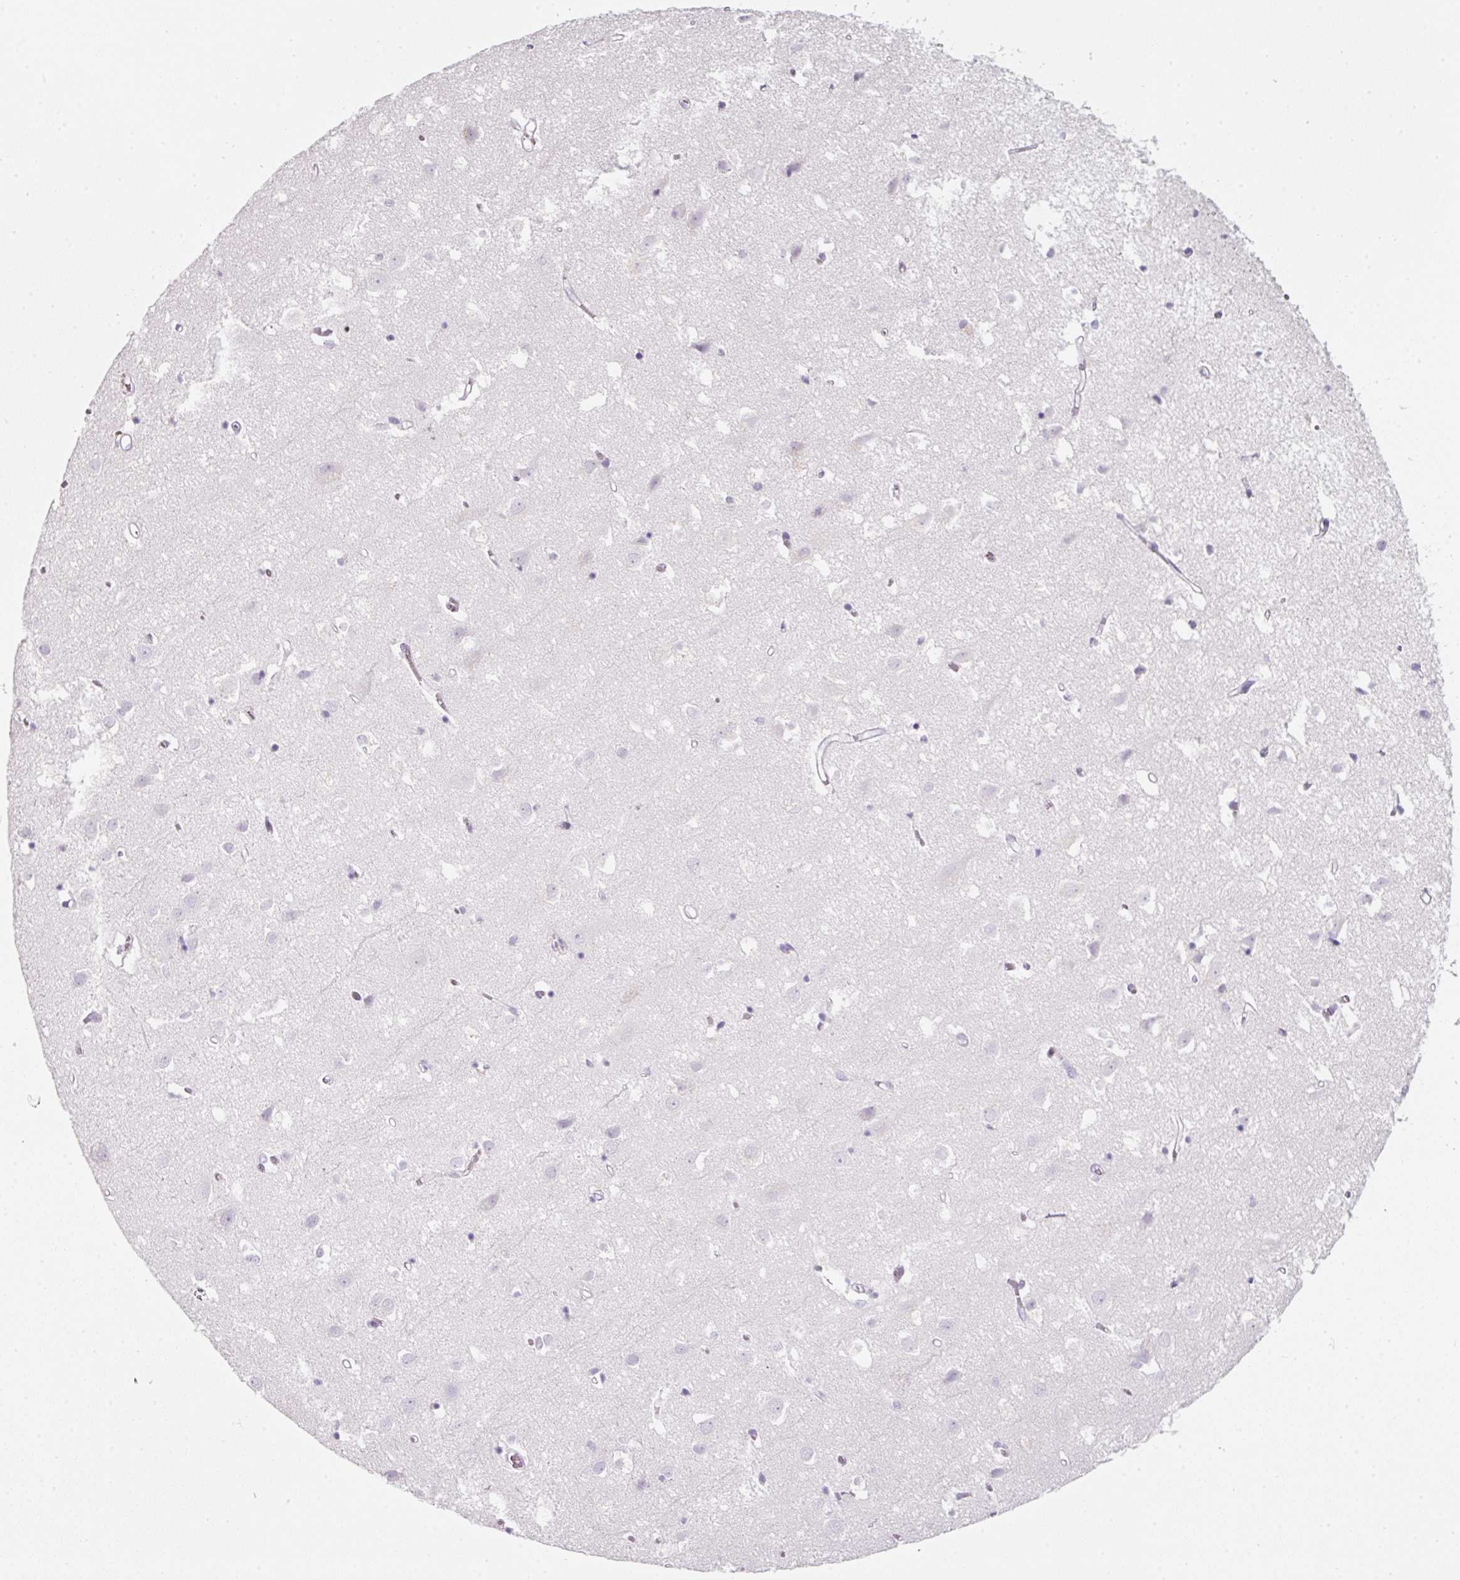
{"staining": {"intensity": "negative", "quantity": "none", "location": "none"}, "tissue": "cerebral cortex", "cell_type": "Endothelial cells", "image_type": "normal", "snomed": [{"axis": "morphology", "description": "Normal tissue, NOS"}, {"axis": "topography", "description": "Cerebral cortex"}], "caption": "High magnification brightfield microscopy of normal cerebral cortex stained with DAB (brown) and counterstained with hematoxylin (blue): endothelial cells show no significant staining. (IHC, brightfield microscopy, high magnification).", "gene": "SLC2A2", "patient": {"sex": "male", "age": 70}}